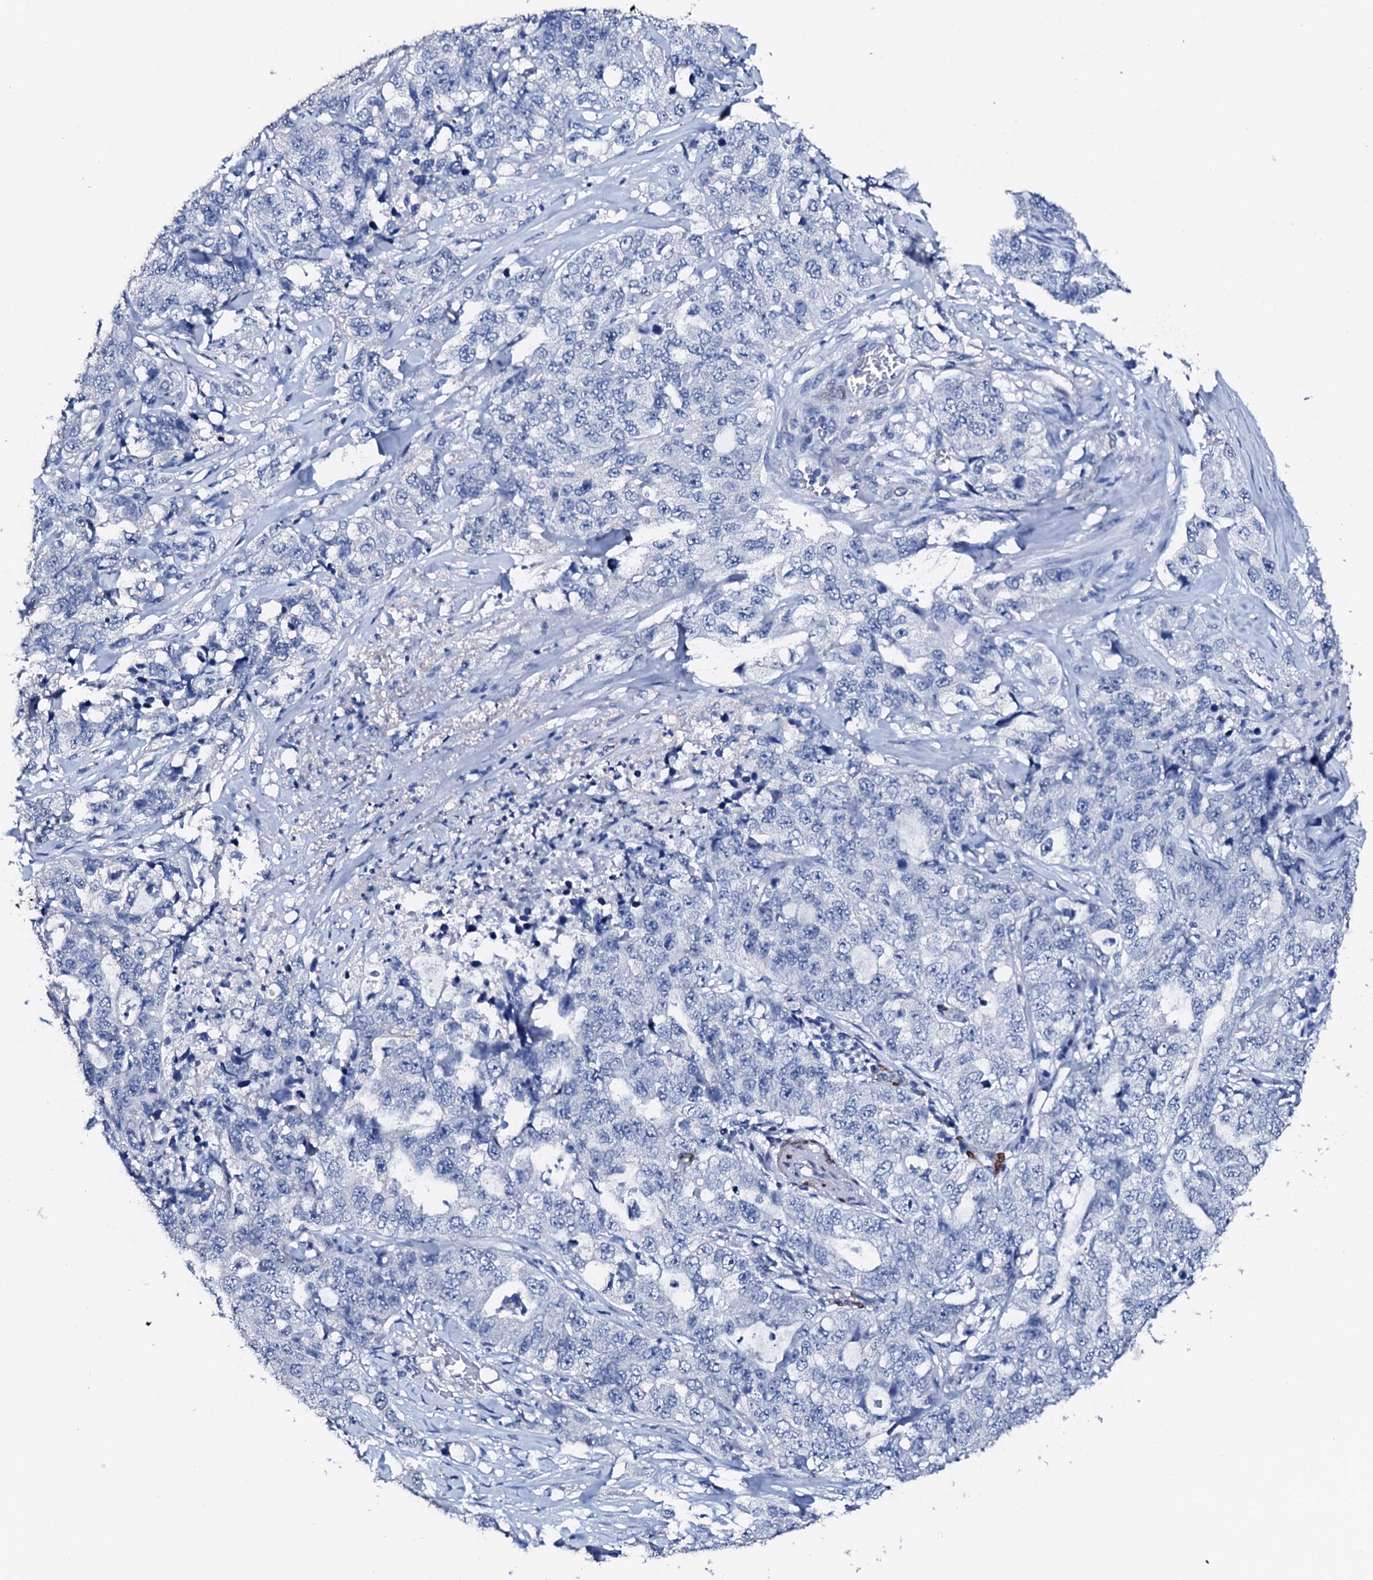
{"staining": {"intensity": "negative", "quantity": "none", "location": "none"}, "tissue": "lung cancer", "cell_type": "Tumor cells", "image_type": "cancer", "snomed": [{"axis": "morphology", "description": "Adenocarcinoma, NOS"}, {"axis": "topography", "description": "Lung"}], "caption": "This is an IHC photomicrograph of human lung cancer. There is no expression in tumor cells.", "gene": "NRIP2", "patient": {"sex": "female", "age": 51}}